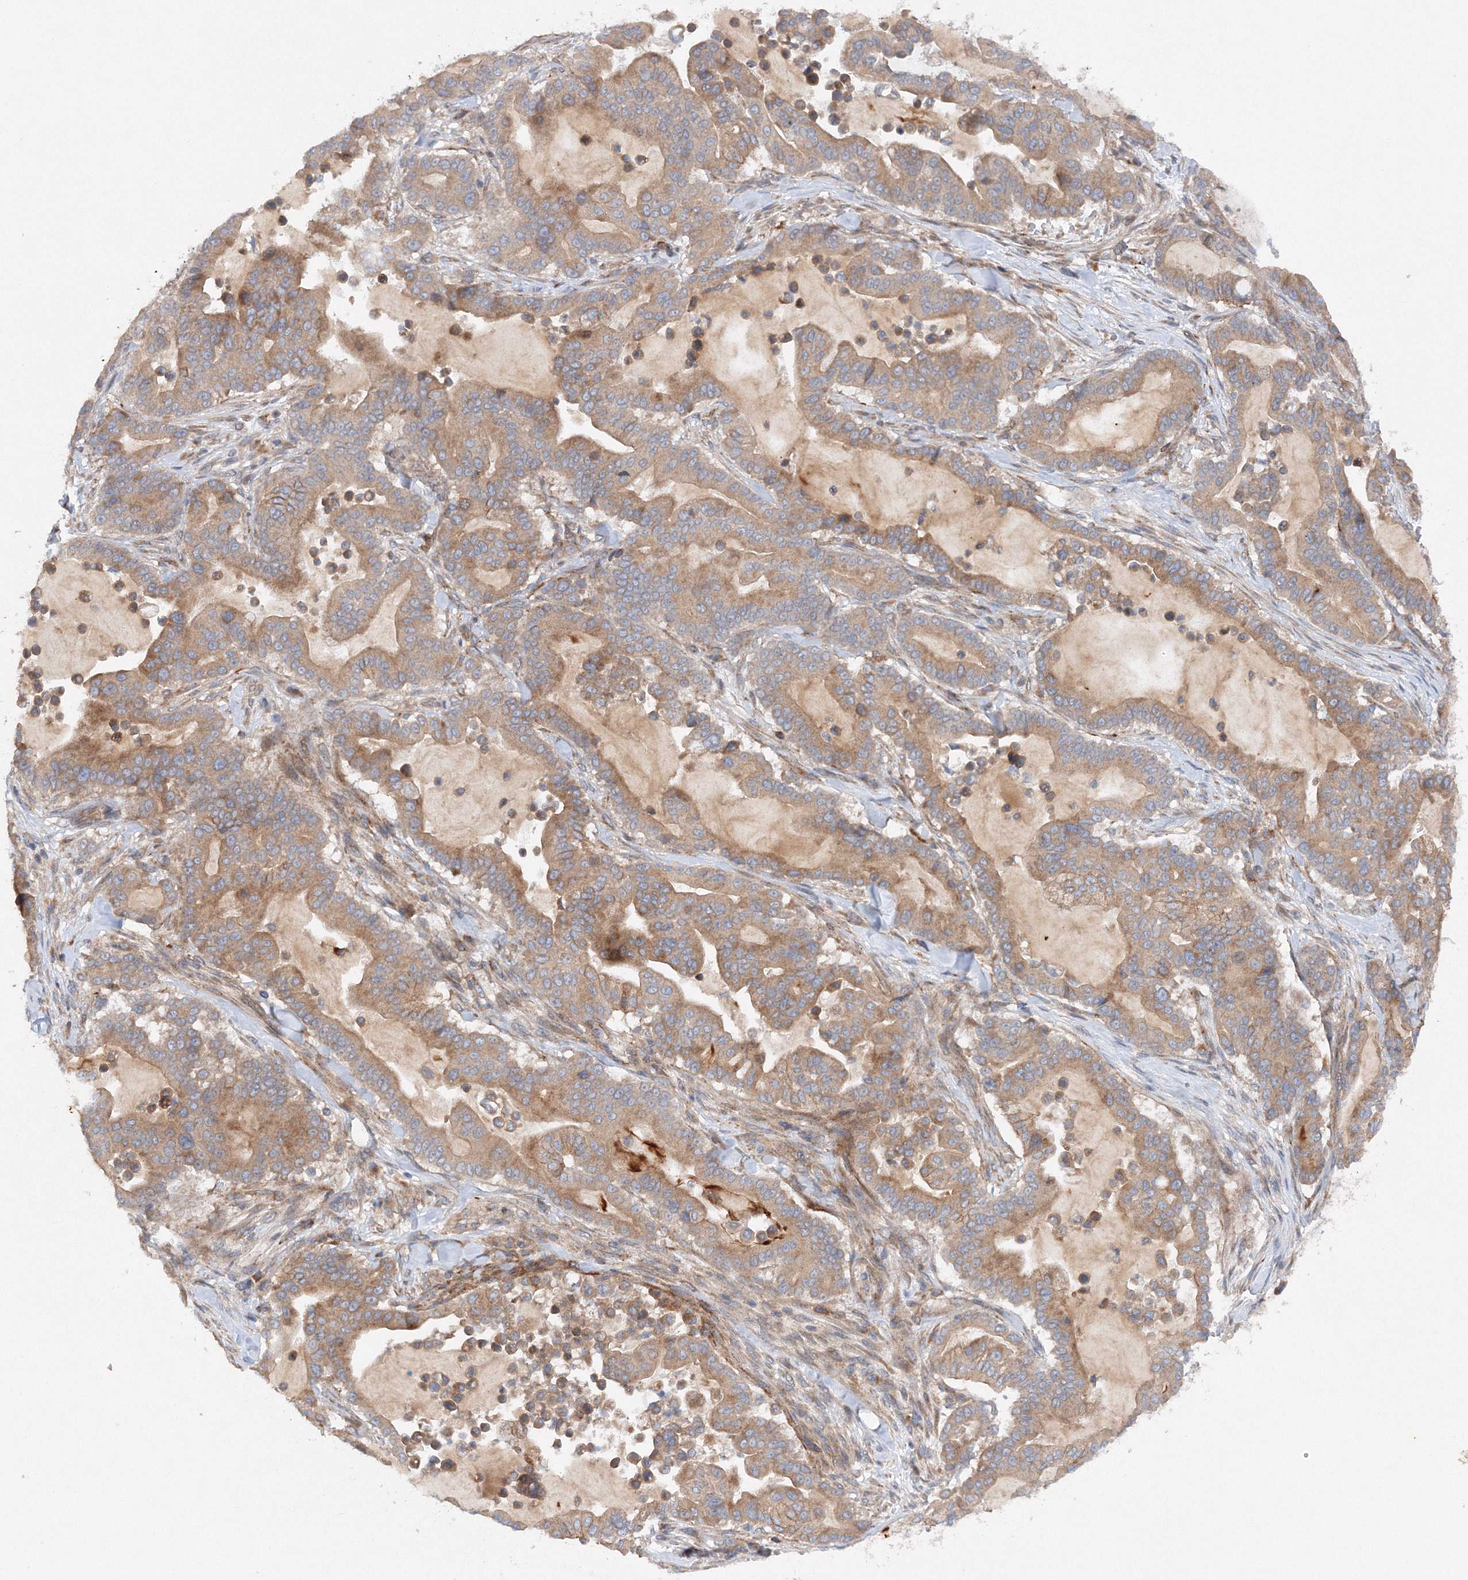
{"staining": {"intensity": "weak", "quantity": "25%-75%", "location": "cytoplasmic/membranous"}, "tissue": "pancreatic cancer", "cell_type": "Tumor cells", "image_type": "cancer", "snomed": [{"axis": "morphology", "description": "Adenocarcinoma, NOS"}, {"axis": "topography", "description": "Pancreas"}], "caption": "Protein analysis of pancreatic cancer tissue shows weak cytoplasmic/membranous positivity in about 25%-75% of tumor cells. (Brightfield microscopy of DAB IHC at high magnification).", "gene": "SLC36A1", "patient": {"sex": "male", "age": 63}}